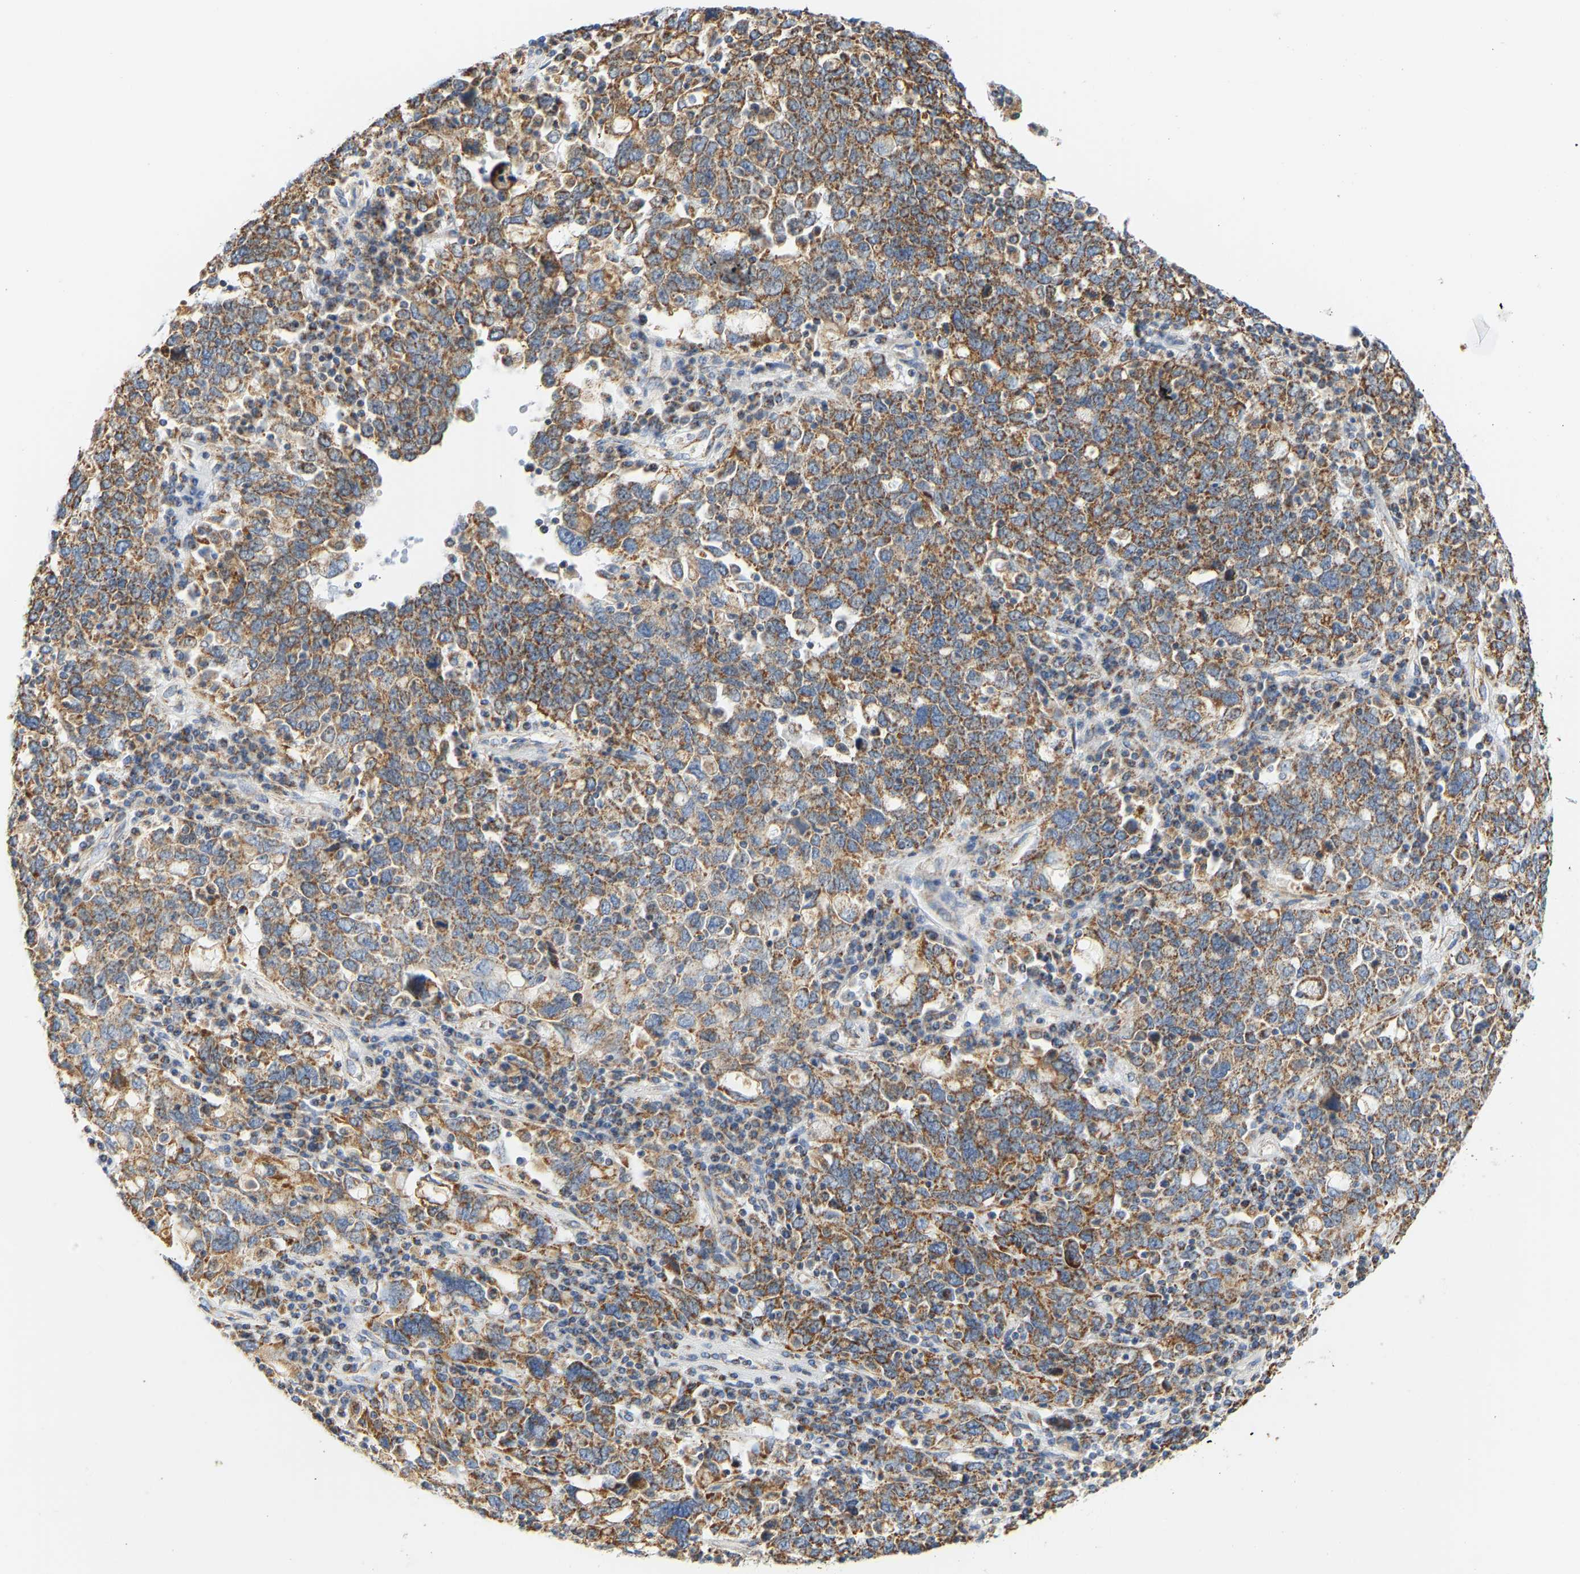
{"staining": {"intensity": "moderate", "quantity": ">75%", "location": "cytoplasmic/membranous"}, "tissue": "ovarian cancer", "cell_type": "Tumor cells", "image_type": "cancer", "snomed": [{"axis": "morphology", "description": "Carcinoma, endometroid"}, {"axis": "topography", "description": "Ovary"}], "caption": "This histopathology image reveals immunohistochemistry staining of ovarian cancer (endometroid carcinoma), with medium moderate cytoplasmic/membranous expression in approximately >75% of tumor cells.", "gene": "GRPEL2", "patient": {"sex": "female", "age": 62}}